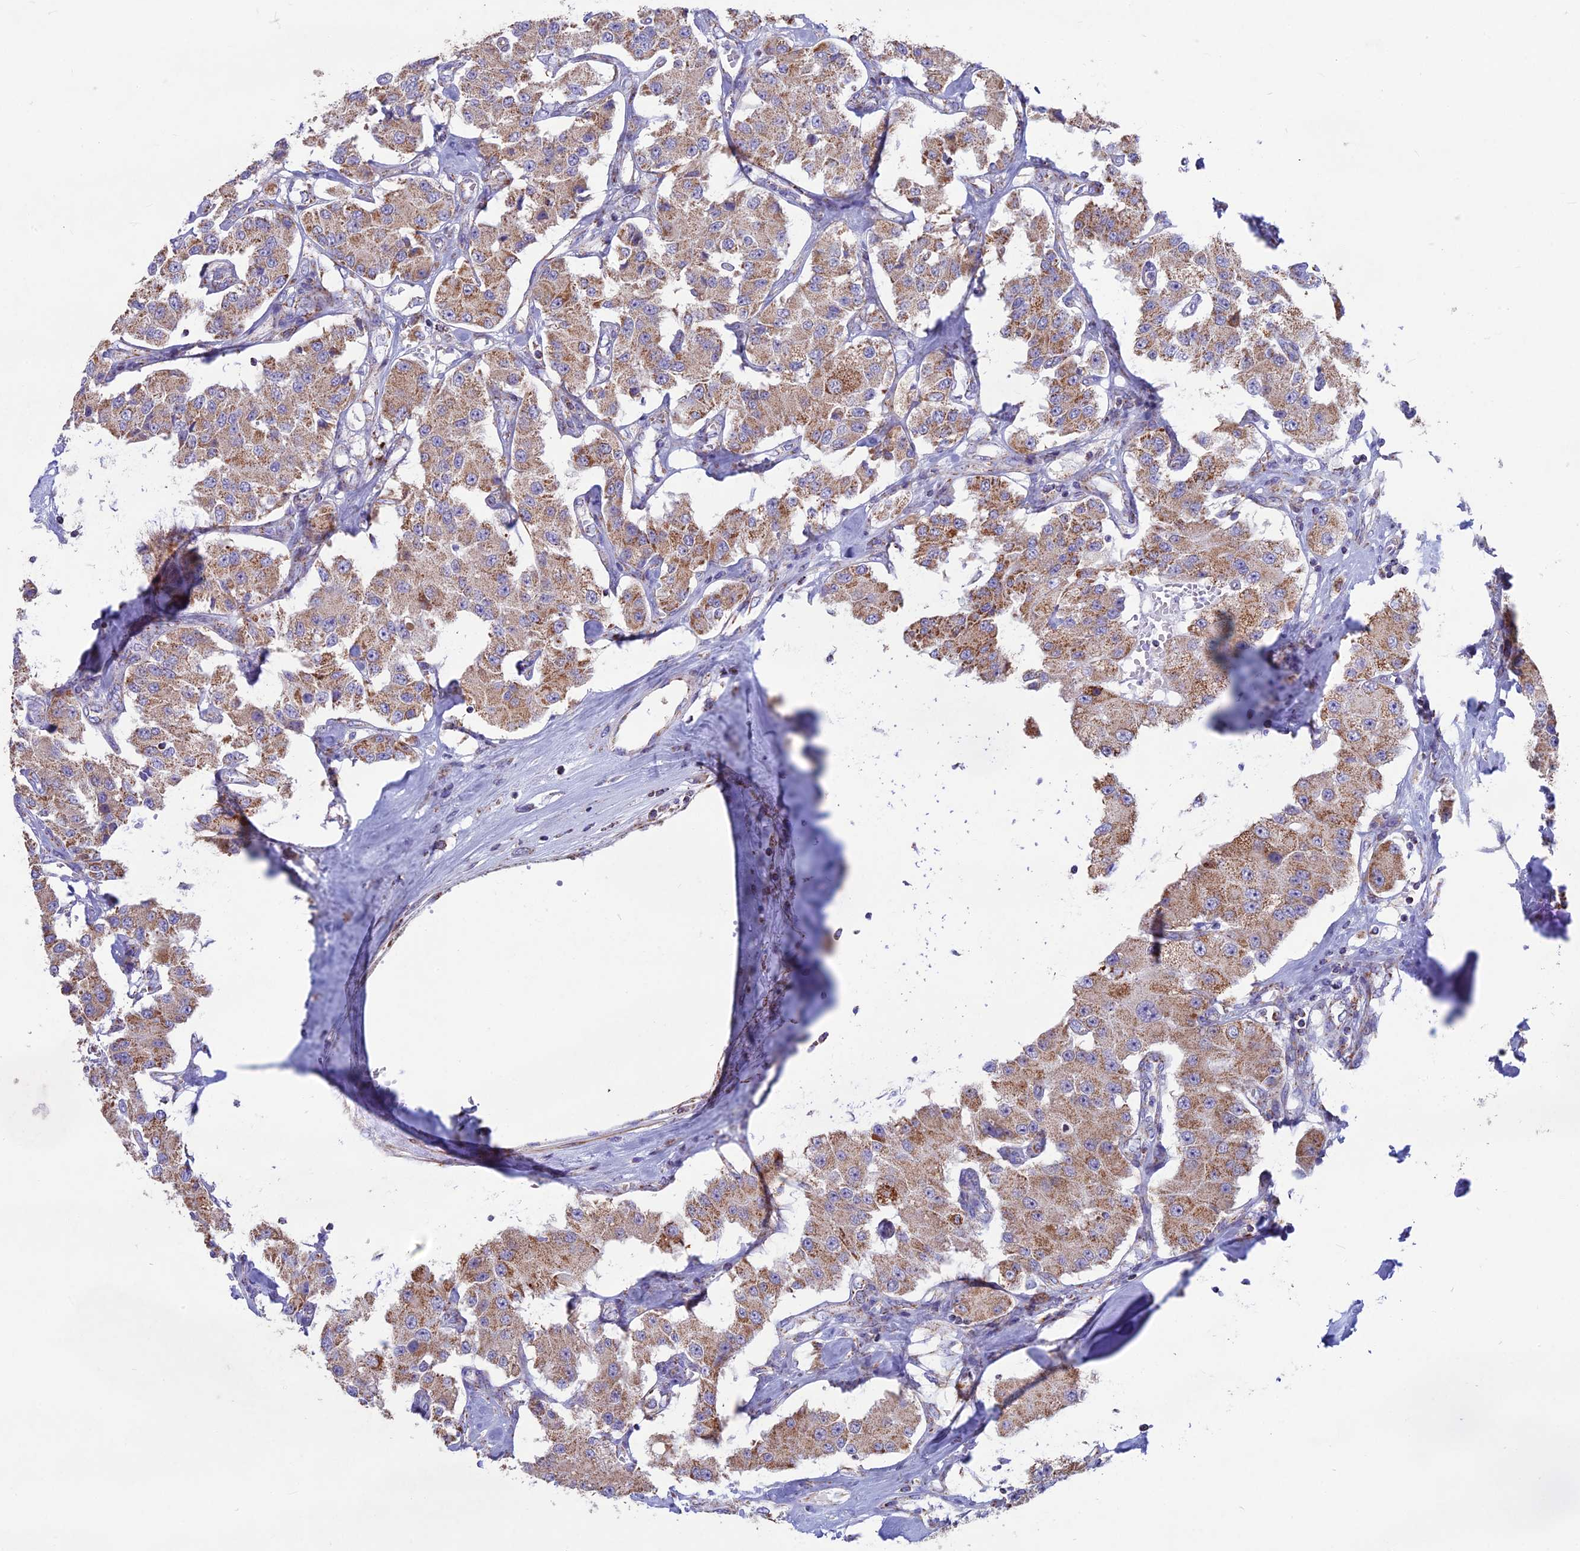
{"staining": {"intensity": "moderate", "quantity": ">75%", "location": "cytoplasmic/membranous"}, "tissue": "carcinoid", "cell_type": "Tumor cells", "image_type": "cancer", "snomed": [{"axis": "morphology", "description": "Carcinoid, malignant, NOS"}, {"axis": "topography", "description": "Pancreas"}], "caption": "Protein positivity by immunohistochemistry (IHC) reveals moderate cytoplasmic/membranous expression in approximately >75% of tumor cells in carcinoid.", "gene": "CS", "patient": {"sex": "male", "age": 41}}